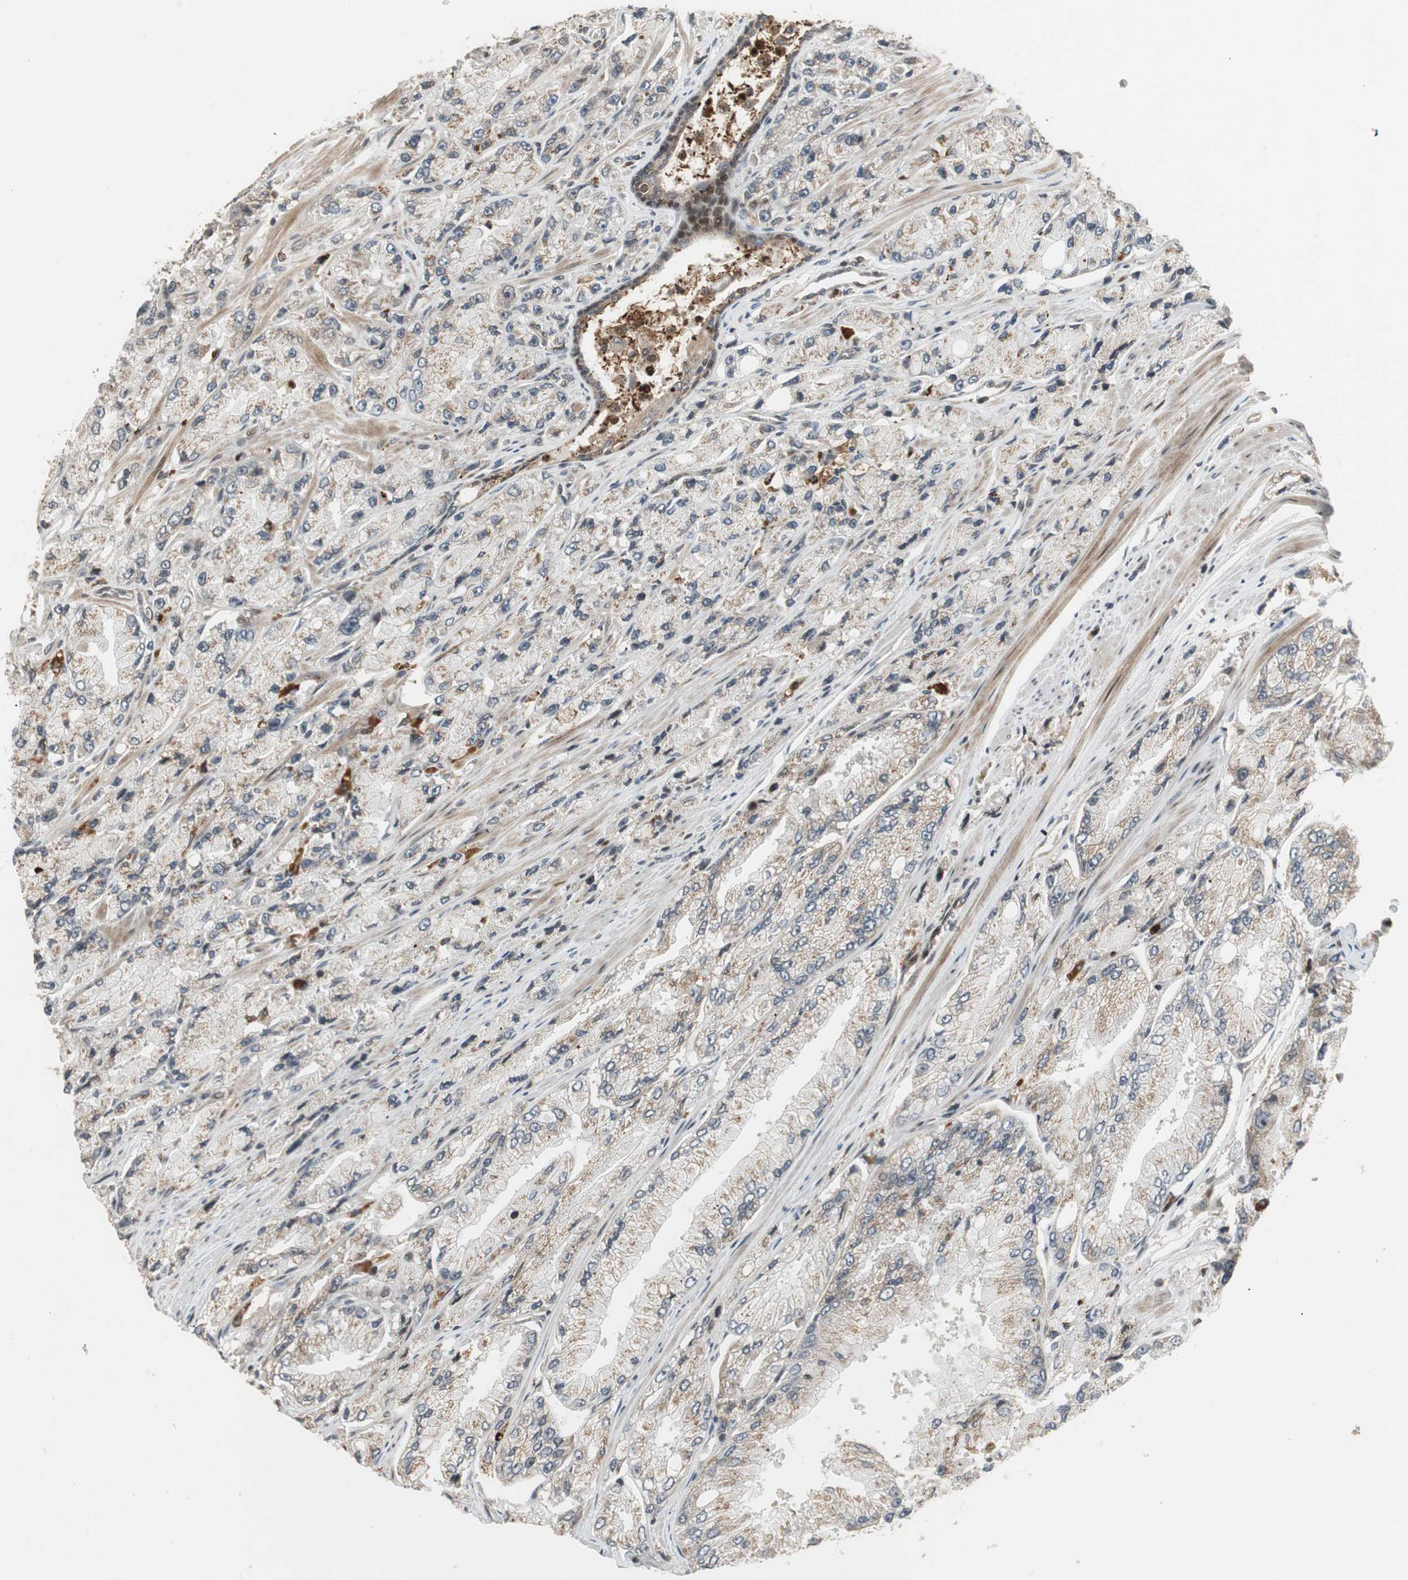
{"staining": {"intensity": "weak", "quantity": "25%-75%", "location": "cytoplasmic/membranous"}, "tissue": "prostate cancer", "cell_type": "Tumor cells", "image_type": "cancer", "snomed": [{"axis": "morphology", "description": "Adenocarcinoma, High grade"}, {"axis": "topography", "description": "Prostate"}], "caption": "DAB (3,3'-diaminobenzidine) immunohistochemical staining of human prostate cancer displays weak cytoplasmic/membranous protein positivity in approximately 25%-75% of tumor cells. (DAB IHC with brightfield microscopy, high magnification).", "gene": "SNX4", "patient": {"sex": "male", "age": 58}}